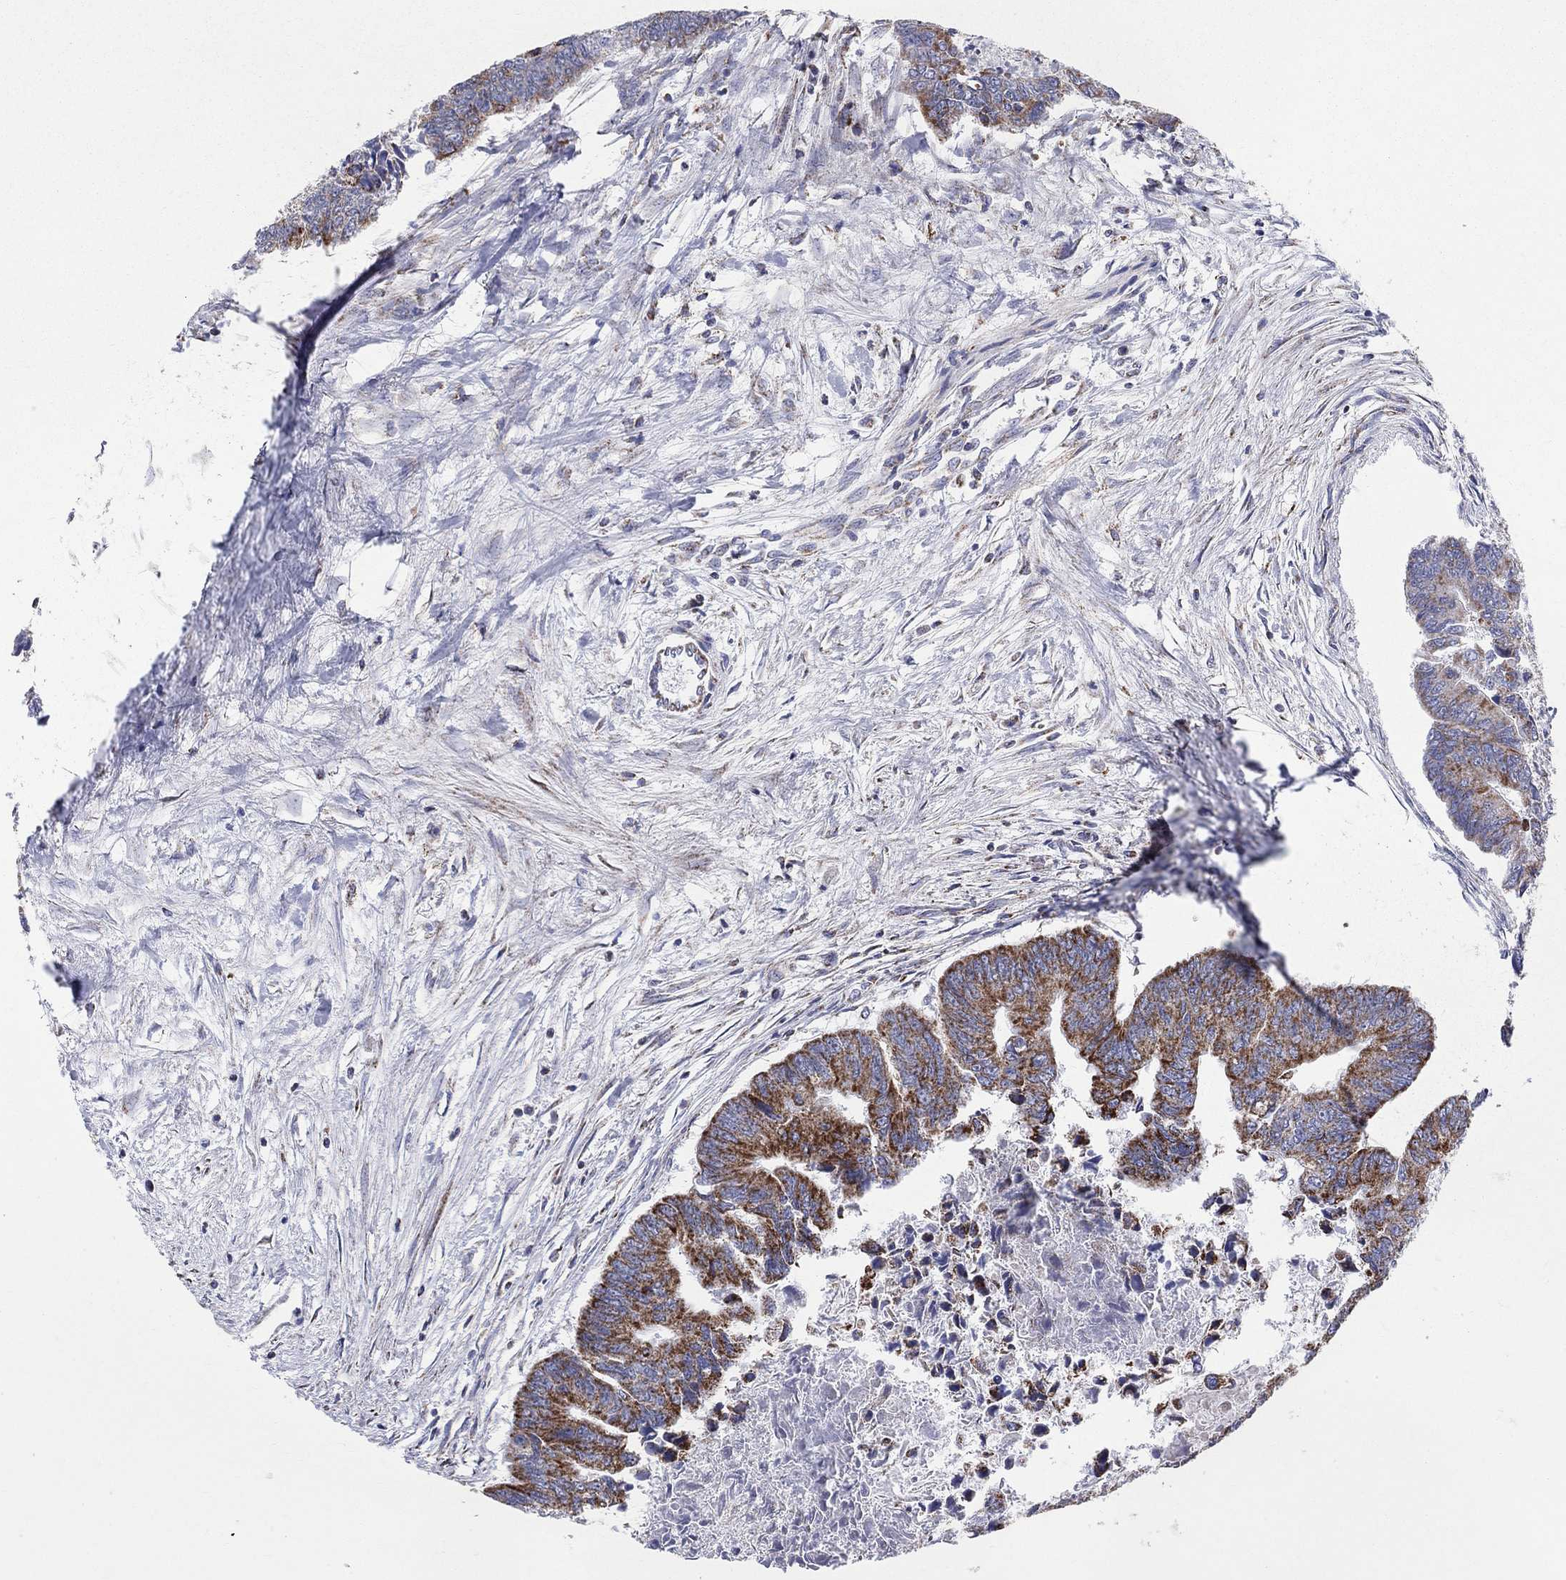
{"staining": {"intensity": "moderate", "quantity": "25%-75%", "location": "cytoplasmic/membranous"}, "tissue": "colorectal cancer", "cell_type": "Tumor cells", "image_type": "cancer", "snomed": [{"axis": "morphology", "description": "Adenocarcinoma, NOS"}, {"axis": "topography", "description": "Colon"}], "caption": "Immunohistochemistry (IHC) micrograph of neoplastic tissue: adenocarcinoma (colorectal) stained using IHC demonstrates medium levels of moderate protein expression localized specifically in the cytoplasmic/membranous of tumor cells, appearing as a cytoplasmic/membranous brown color.", "gene": "KISS1R", "patient": {"sex": "female", "age": 65}}